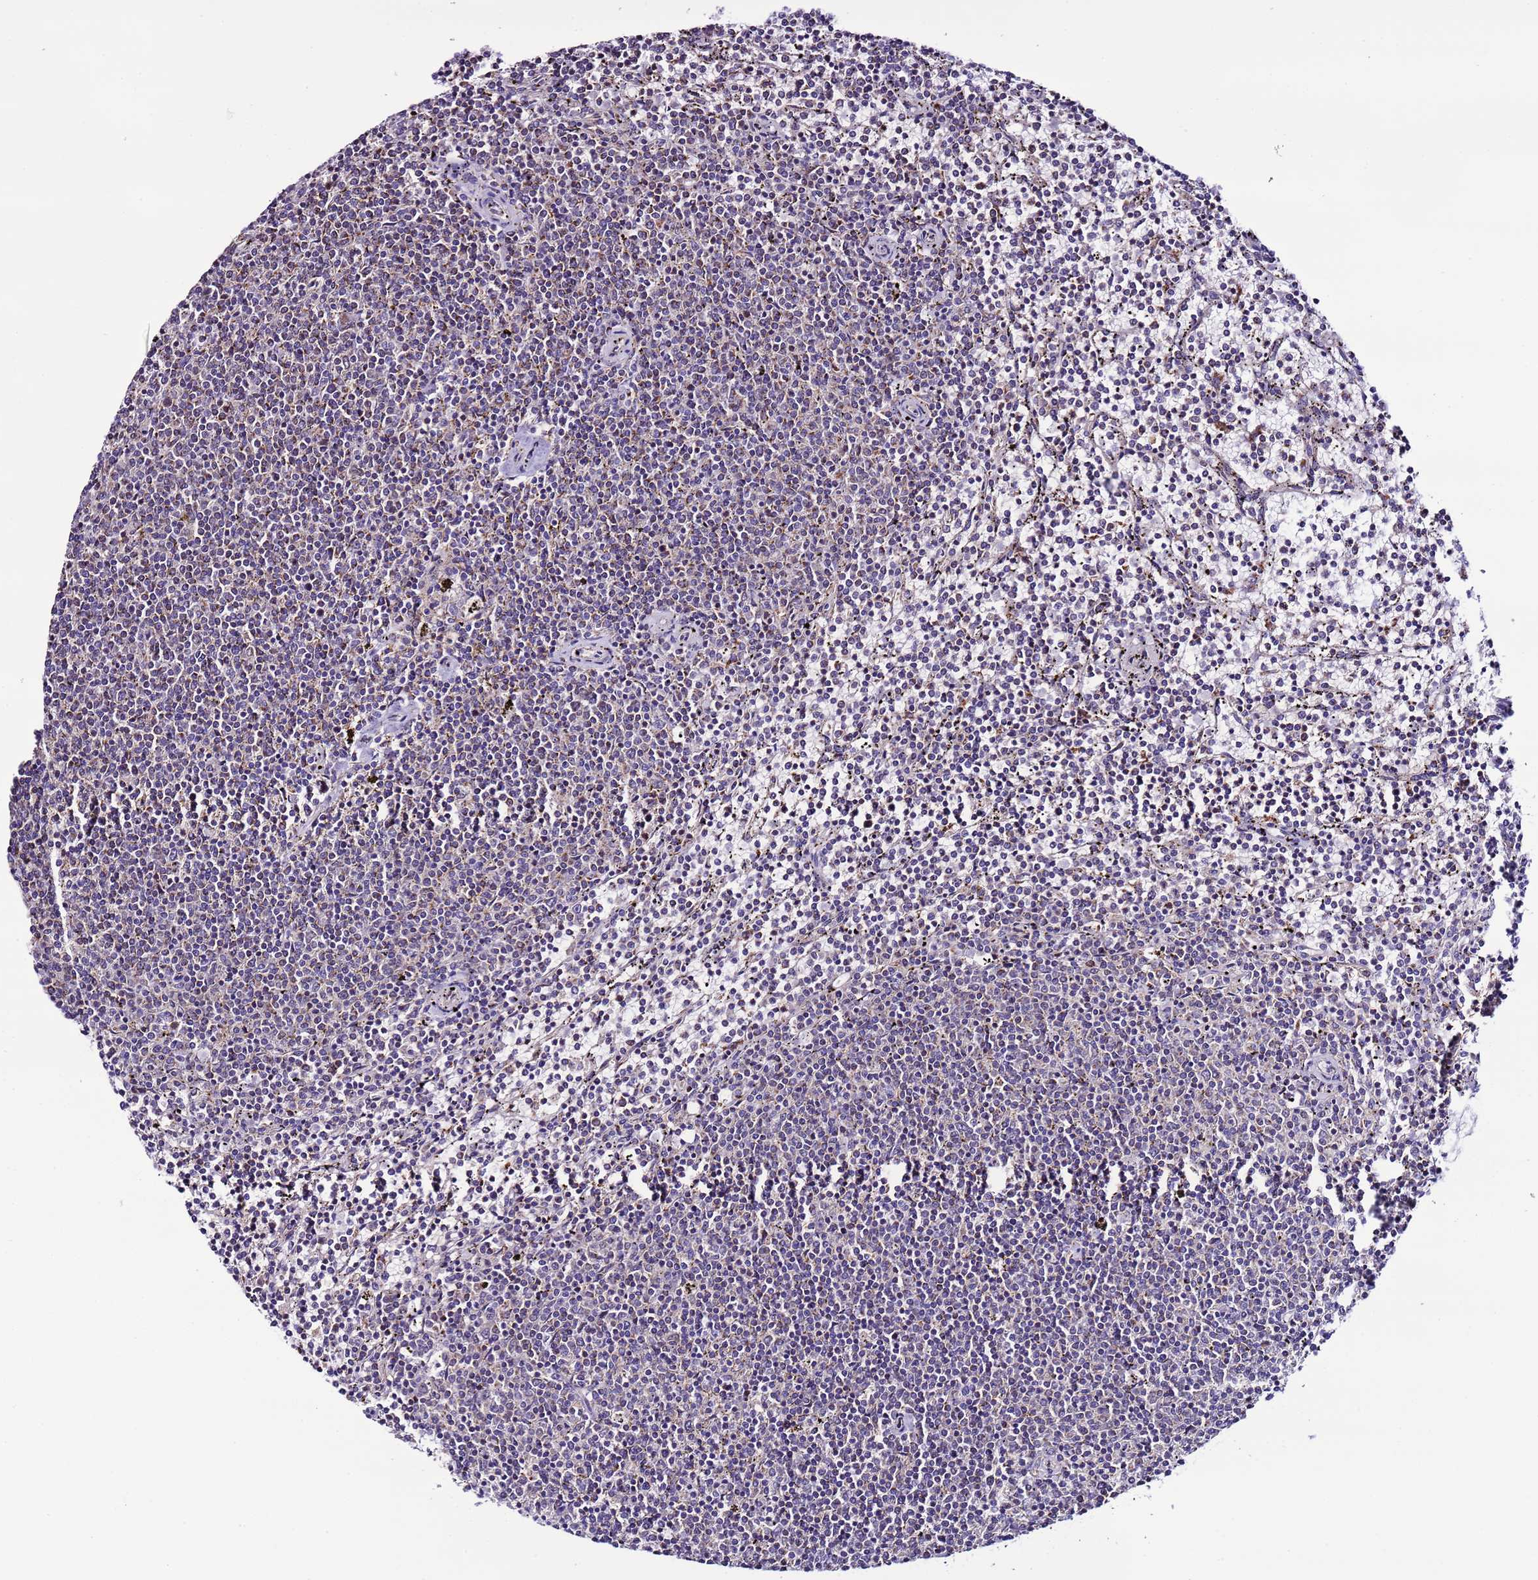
{"staining": {"intensity": "negative", "quantity": "none", "location": "none"}, "tissue": "lymphoma", "cell_type": "Tumor cells", "image_type": "cancer", "snomed": [{"axis": "morphology", "description": "Malignant lymphoma, non-Hodgkin's type, Low grade"}, {"axis": "topography", "description": "Spleen"}], "caption": "Immunohistochemical staining of lymphoma shows no significant staining in tumor cells.", "gene": "UEVLD", "patient": {"sex": "female", "age": 50}}